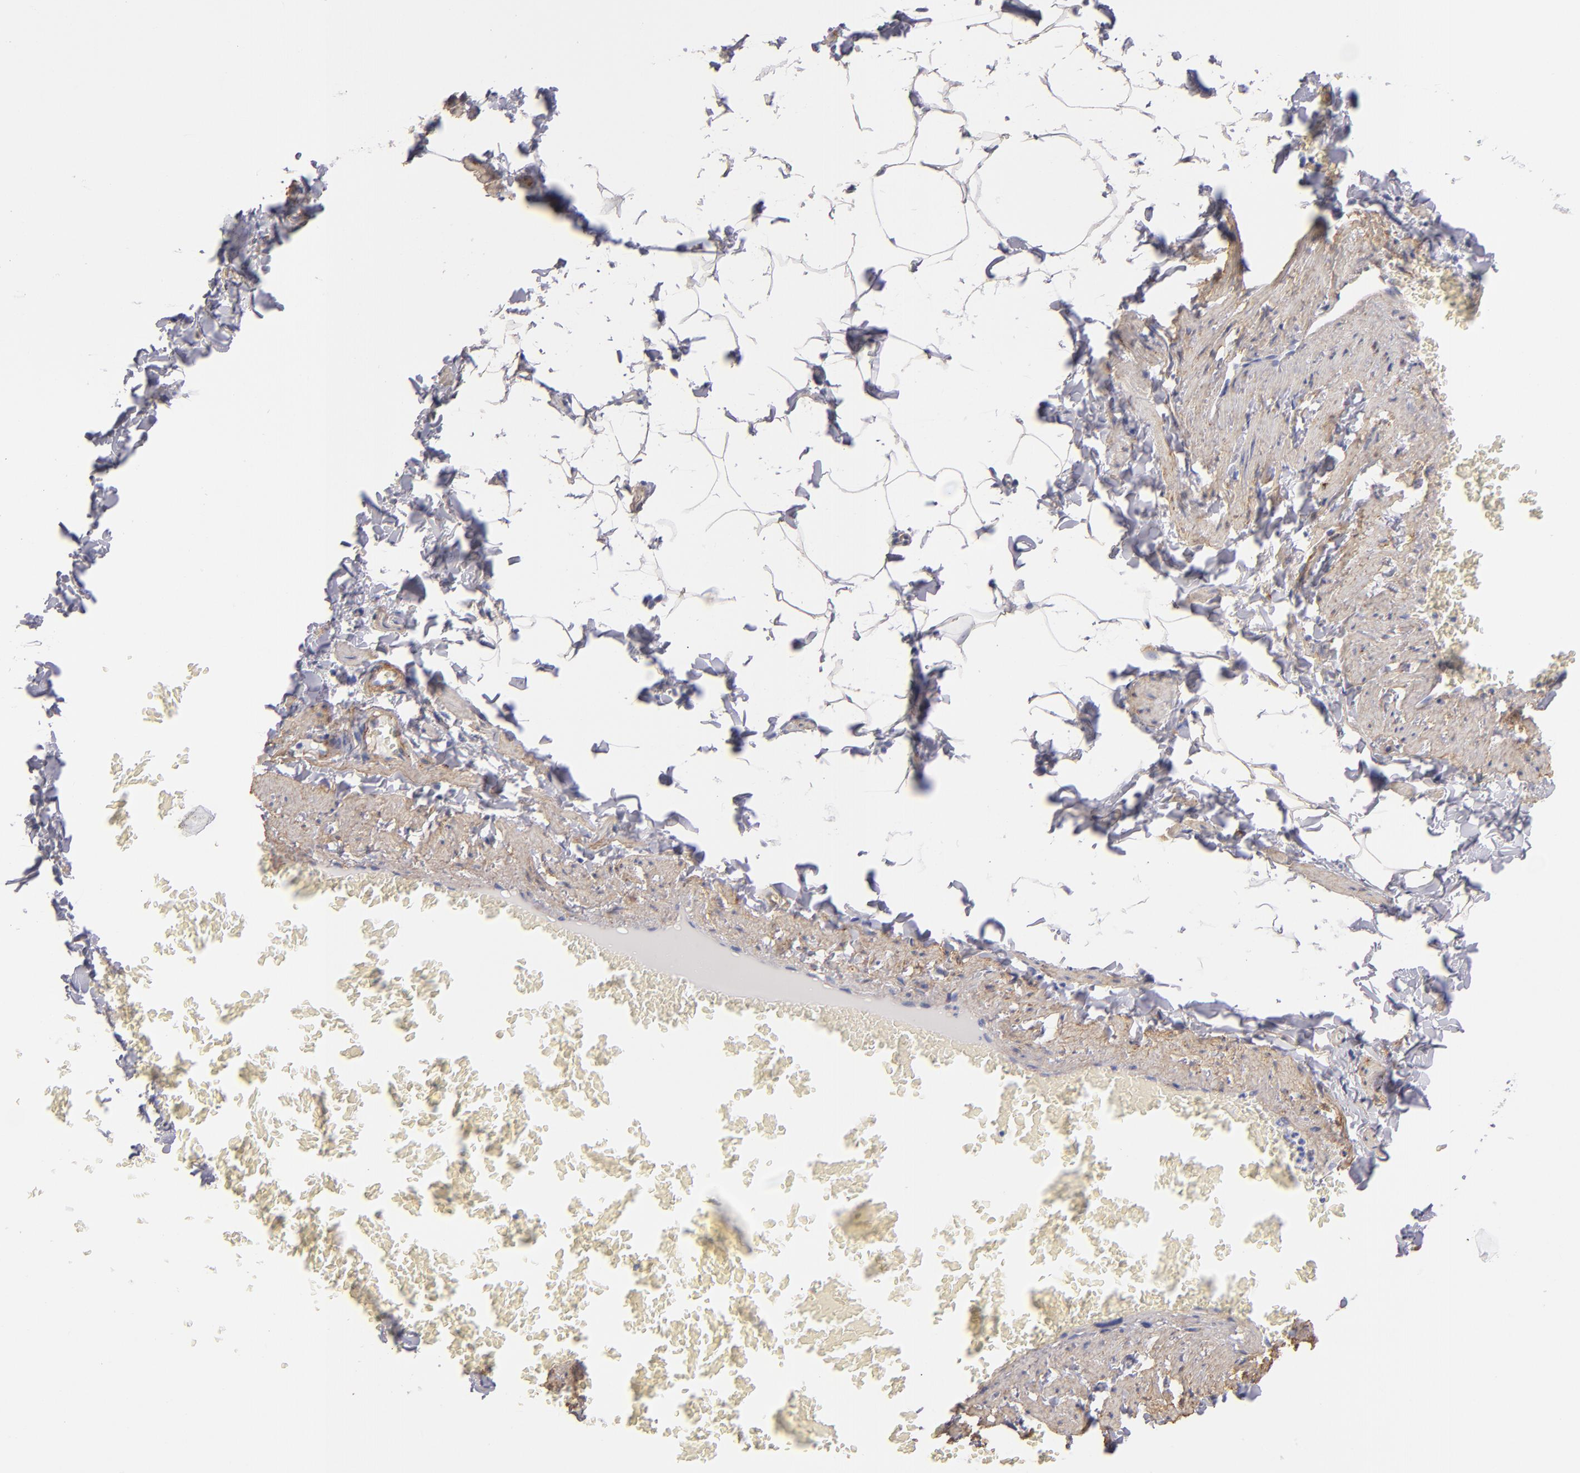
{"staining": {"intensity": "weak", "quantity": ">75%", "location": "cytoplasmic/membranous"}, "tissue": "adipose tissue", "cell_type": "Adipocytes", "image_type": "normal", "snomed": [{"axis": "morphology", "description": "Normal tissue, NOS"}, {"axis": "topography", "description": "Vascular tissue"}], "caption": "Protein analysis of benign adipose tissue demonstrates weak cytoplasmic/membranous expression in about >75% of adipocytes. Immunohistochemistry stains the protein of interest in brown and the nuclei are stained blue.", "gene": "LAMC1", "patient": {"sex": "male", "age": 41}}